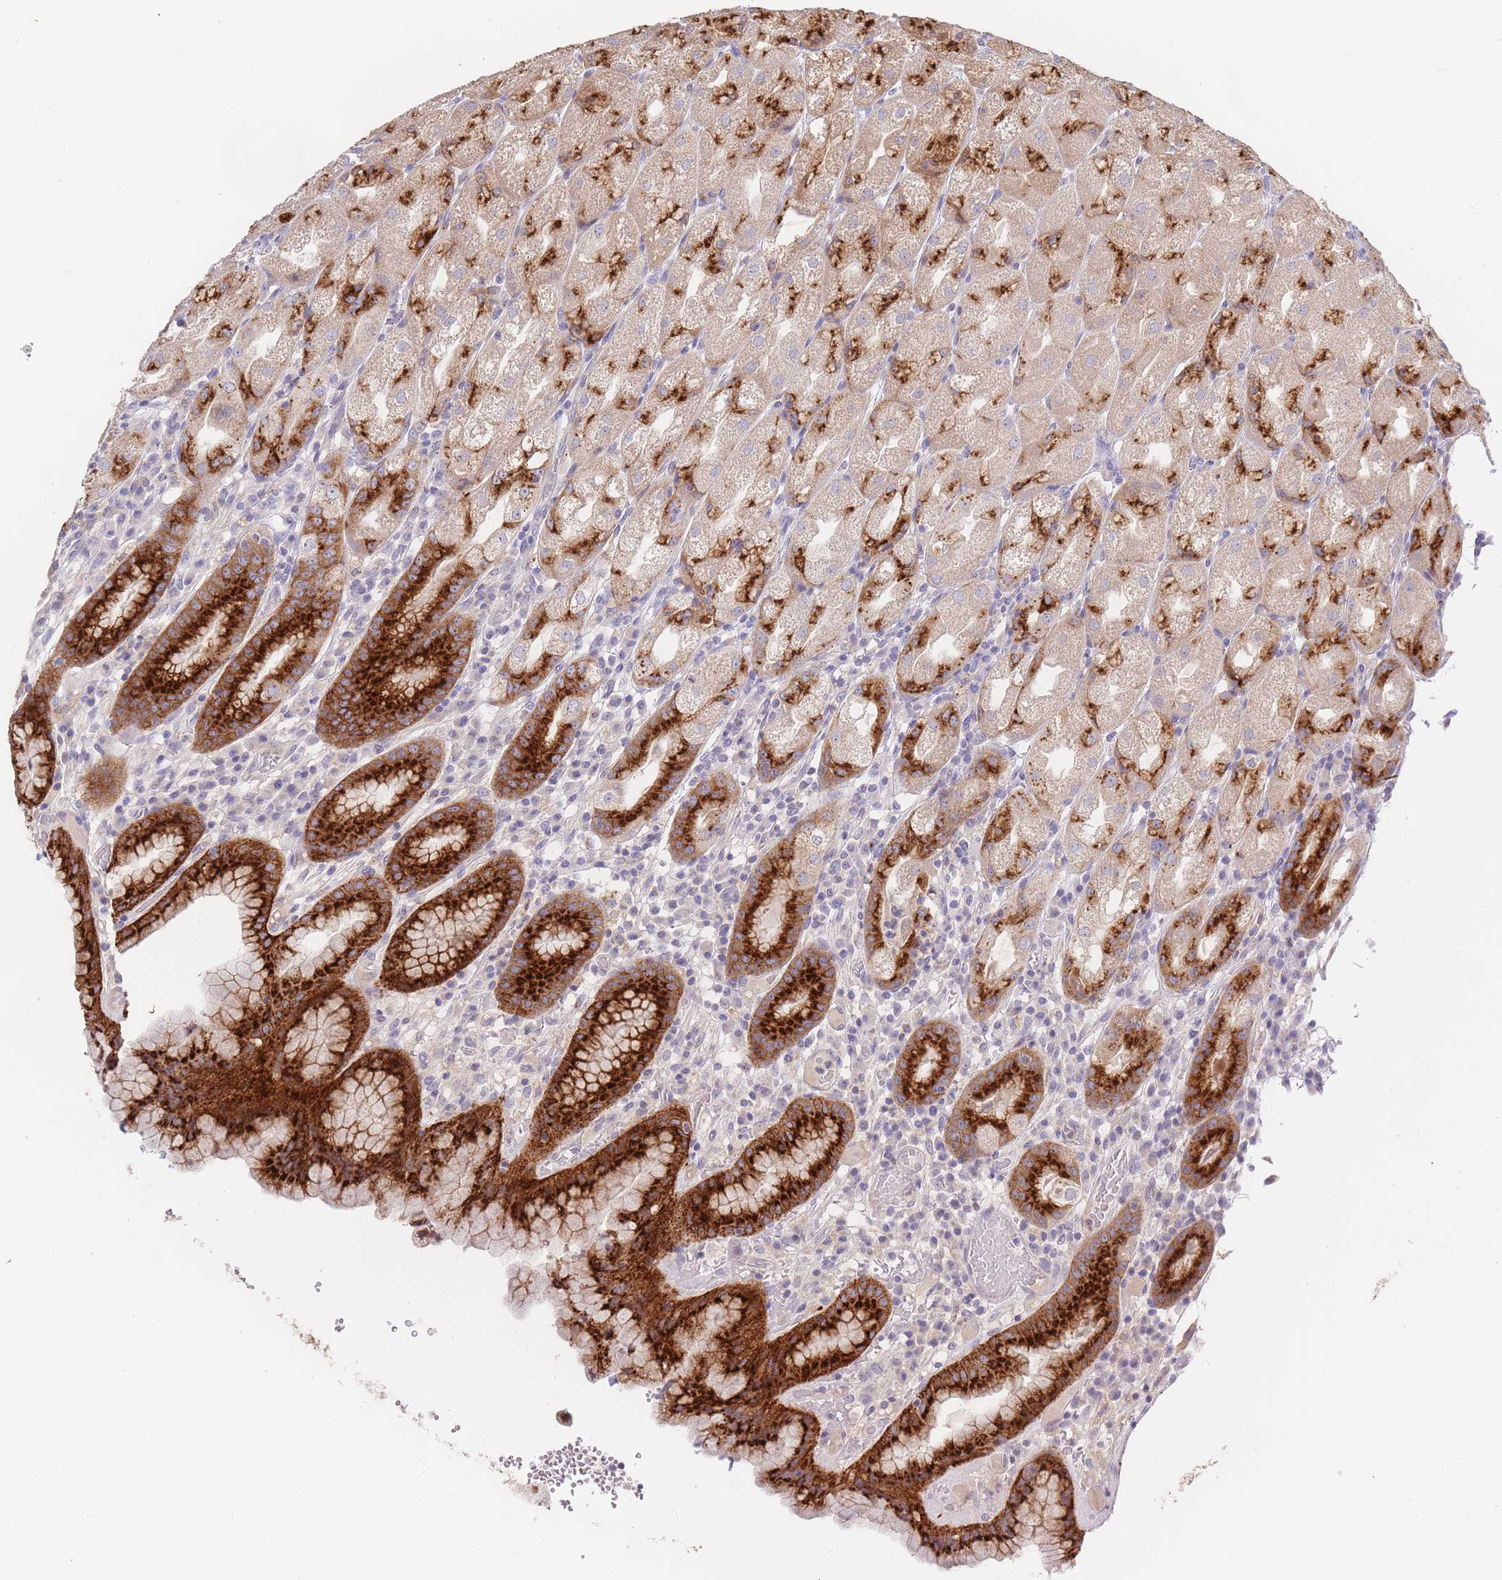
{"staining": {"intensity": "strong", "quantity": "25%-75%", "location": "cytoplasmic/membranous"}, "tissue": "stomach", "cell_type": "Glandular cells", "image_type": "normal", "snomed": [{"axis": "morphology", "description": "Normal tissue, NOS"}, {"axis": "topography", "description": "Stomach, upper"}], "caption": "A photomicrograph of stomach stained for a protein demonstrates strong cytoplasmic/membranous brown staining in glandular cells.", "gene": "BORCS5", "patient": {"sex": "male", "age": 52}}